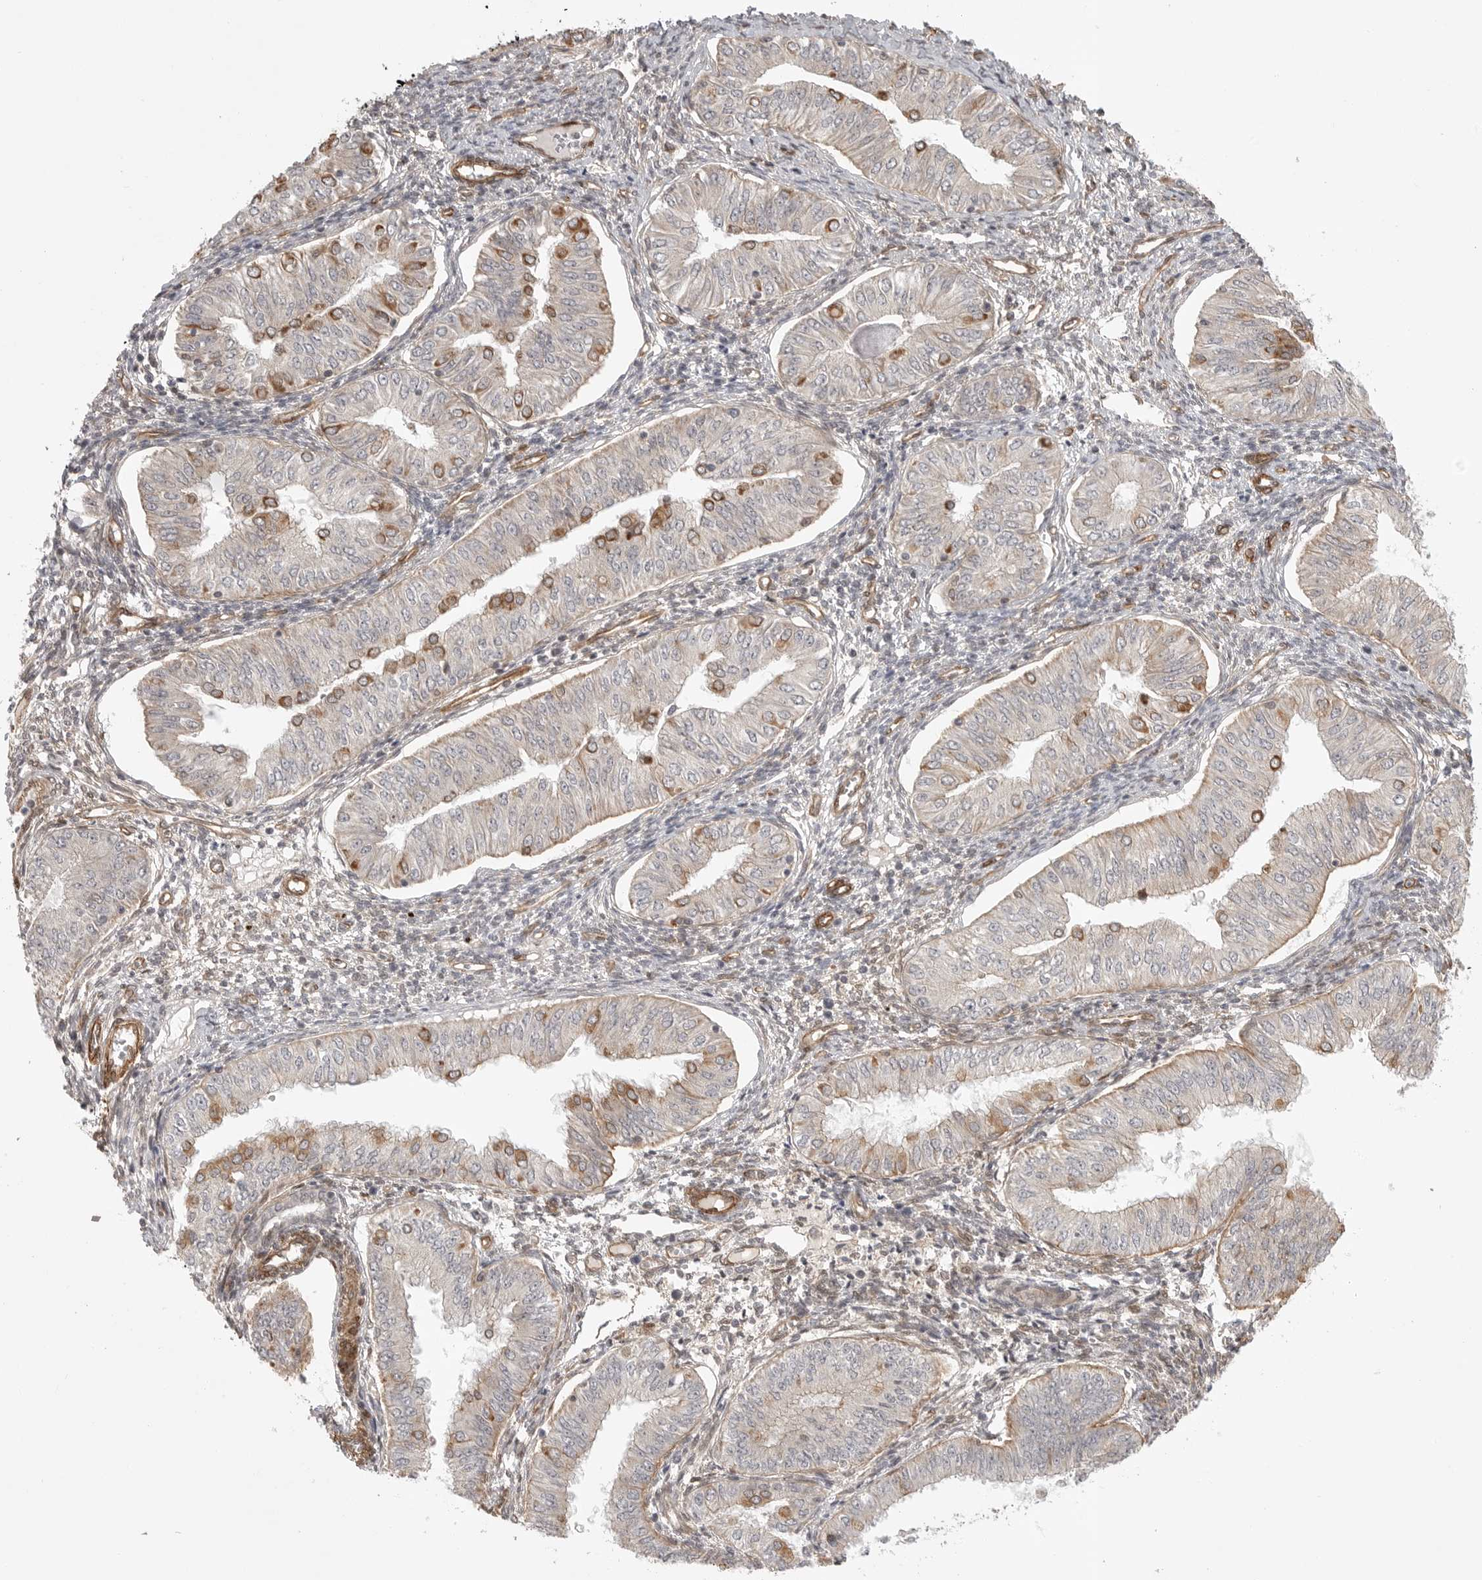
{"staining": {"intensity": "moderate", "quantity": "<25%", "location": "cytoplasmic/membranous"}, "tissue": "endometrial cancer", "cell_type": "Tumor cells", "image_type": "cancer", "snomed": [{"axis": "morphology", "description": "Normal tissue, NOS"}, {"axis": "morphology", "description": "Adenocarcinoma, NOS"}, {"axis": "topography", "description": "Endometrium"}], "caption": "Immunohistochemical staining of endometrial cancer (adenocarcinoma) demonstrates low levels of moderate cytoplasmic/membranous protein staining in approximately <25% of tumor cells. Immunohistochemistry stains the protein in brown and the nuclei are stained blue.", "gene": "ATOH7", "patient": {"sex": "female", "age": 53}}